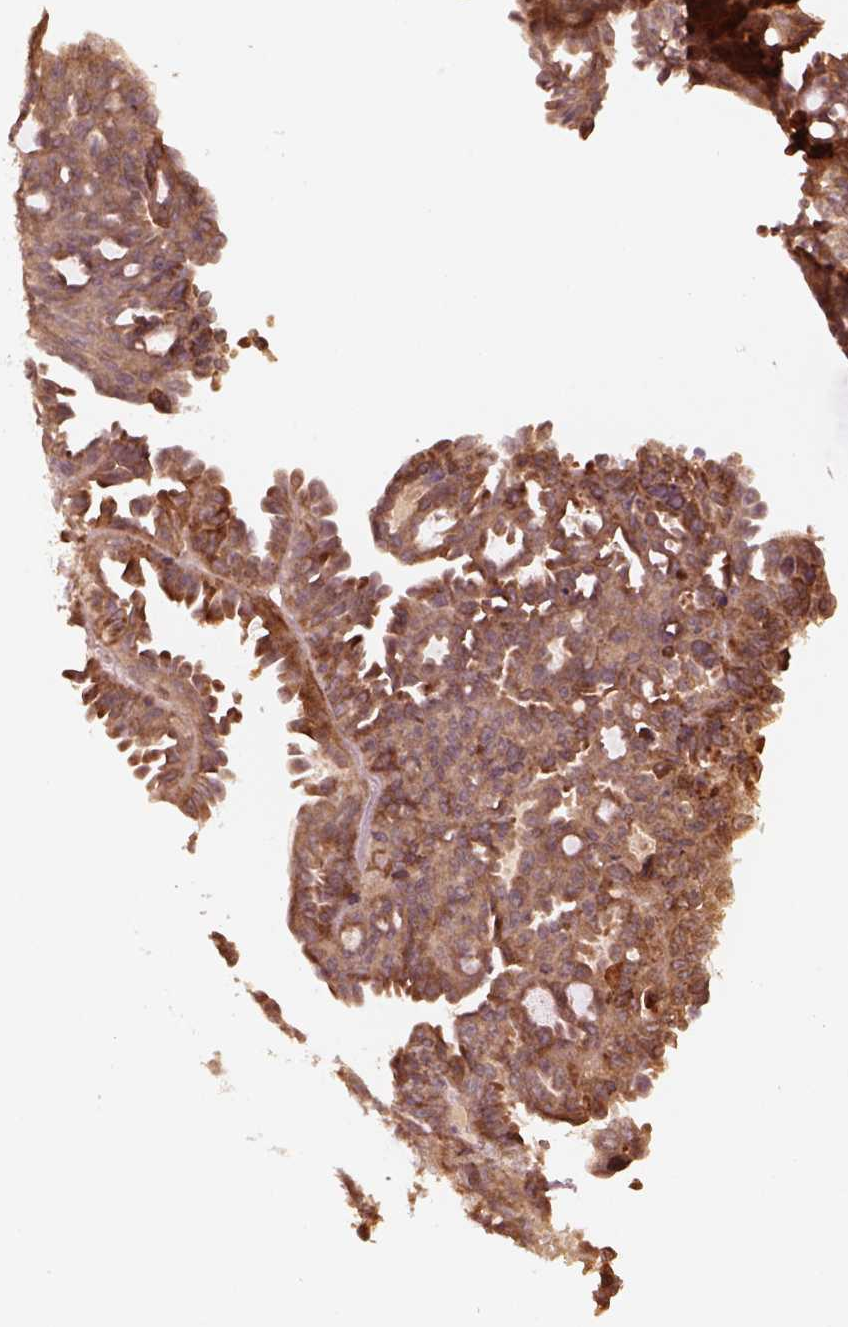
{"staining": {"intensity": "weak", "quantity": ">75%", "location": "cytoplasmic/membranous"}, "tissue": "ovarian cancer", "cell_type": "Tumor cells", "image_type": "cancer", "snomed": [{"axis": "morphology", "description": "Cystadenocarcinoma, serous, NOS"}, {"axis": "topography", "description": "Ovary"}], "caption": "Protein expression by immunohistochemistry displays weak cytoplasmic/membranous expression in about >75% of tumor cells in serous cystadenocarcinoma (ovarian).", "gene": "ZNF292", "patient": {"sex": "female", "age": 71}}